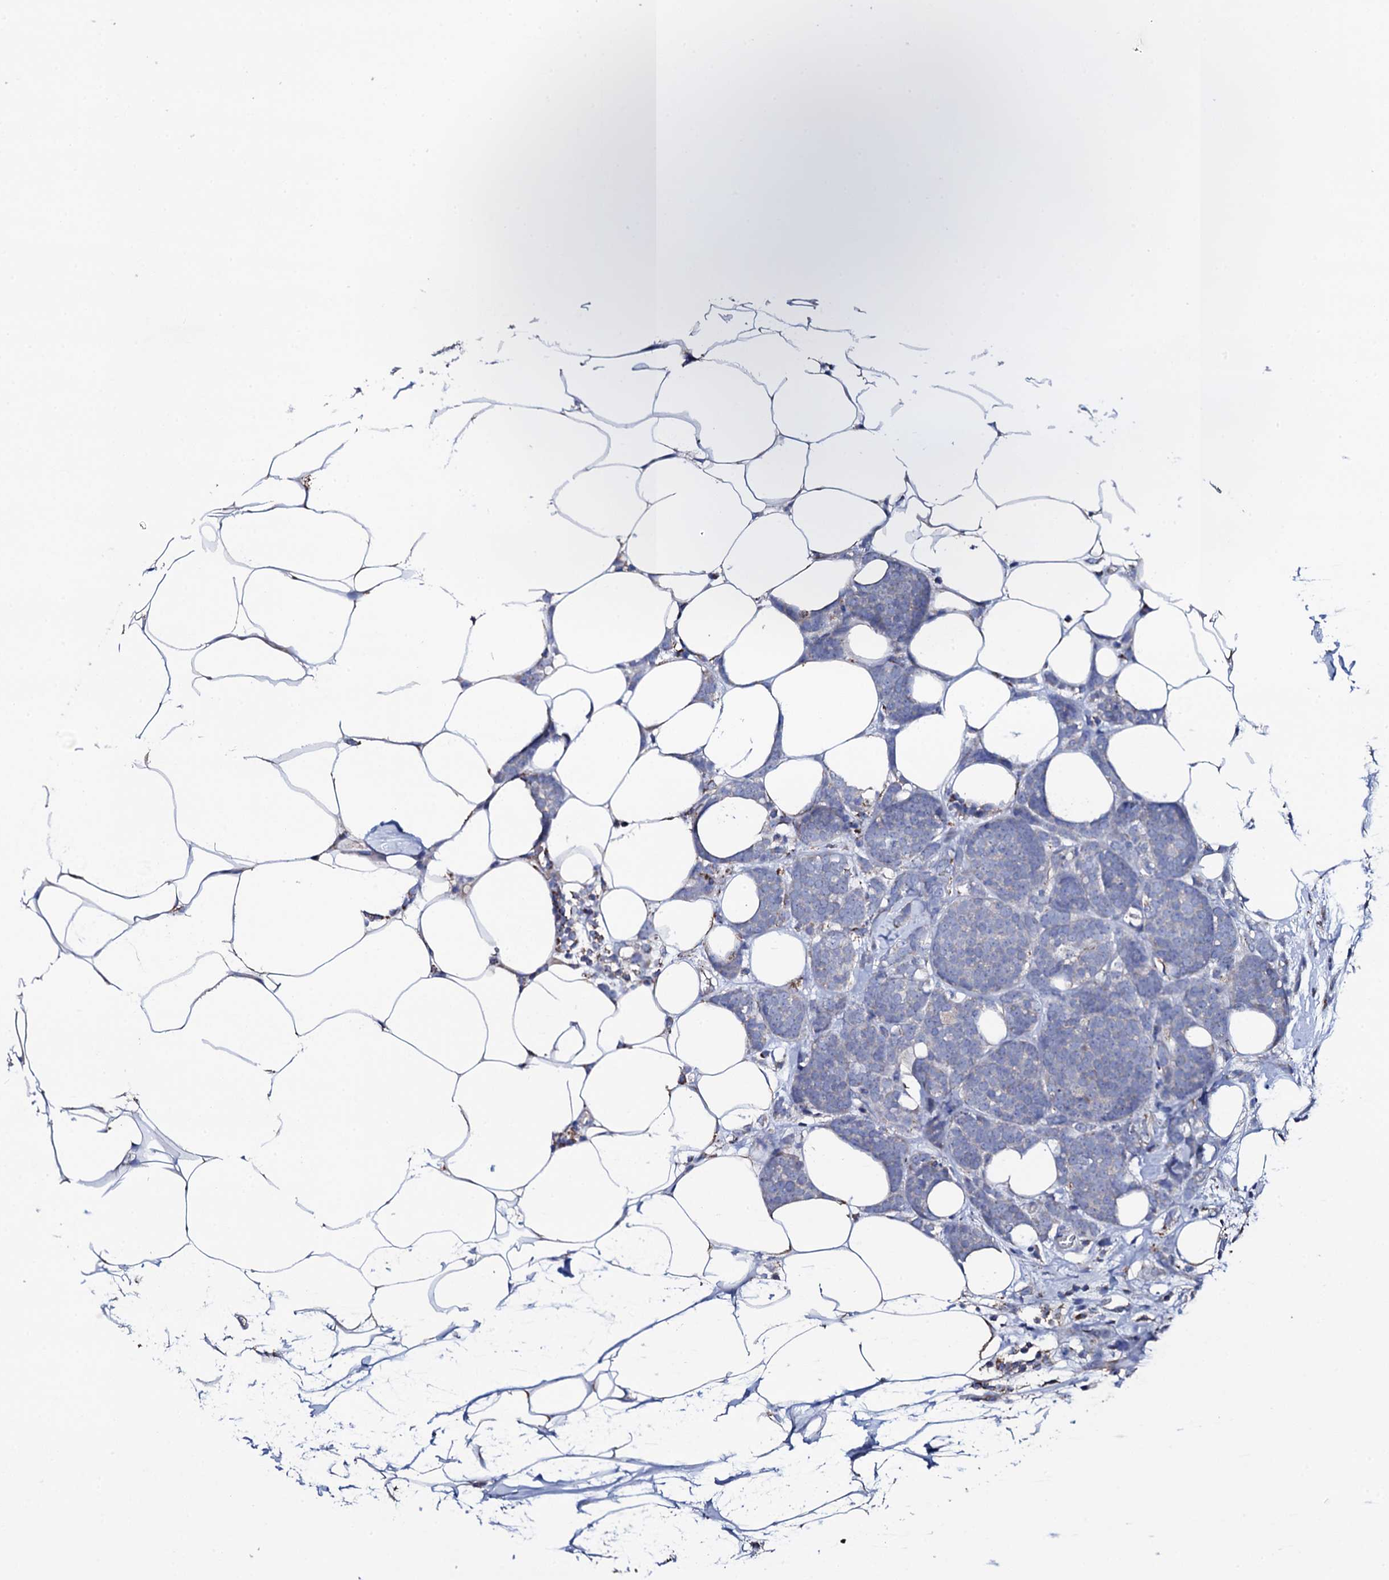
{"staining": {"intensity": "negative", "quantity": "none", "location": "none"}, "tissue": "breast cancer", "cell_type": "Tumor cells", "image_type": "cancer", "snomed": [{"axis": "morphology", "description": "Lobular carcinoma"}, {"axis": "topography", "description": "Breast"}], "caption": "An immunohistochemistry (IHC) micrograph of breast cancer (lobular carcinoma) is shown. There is no staining in tumor cells of breast cancer (lobular carcinoma).", "gene": "TCAF2", "patient": {"sex": "female", "age": 58}}